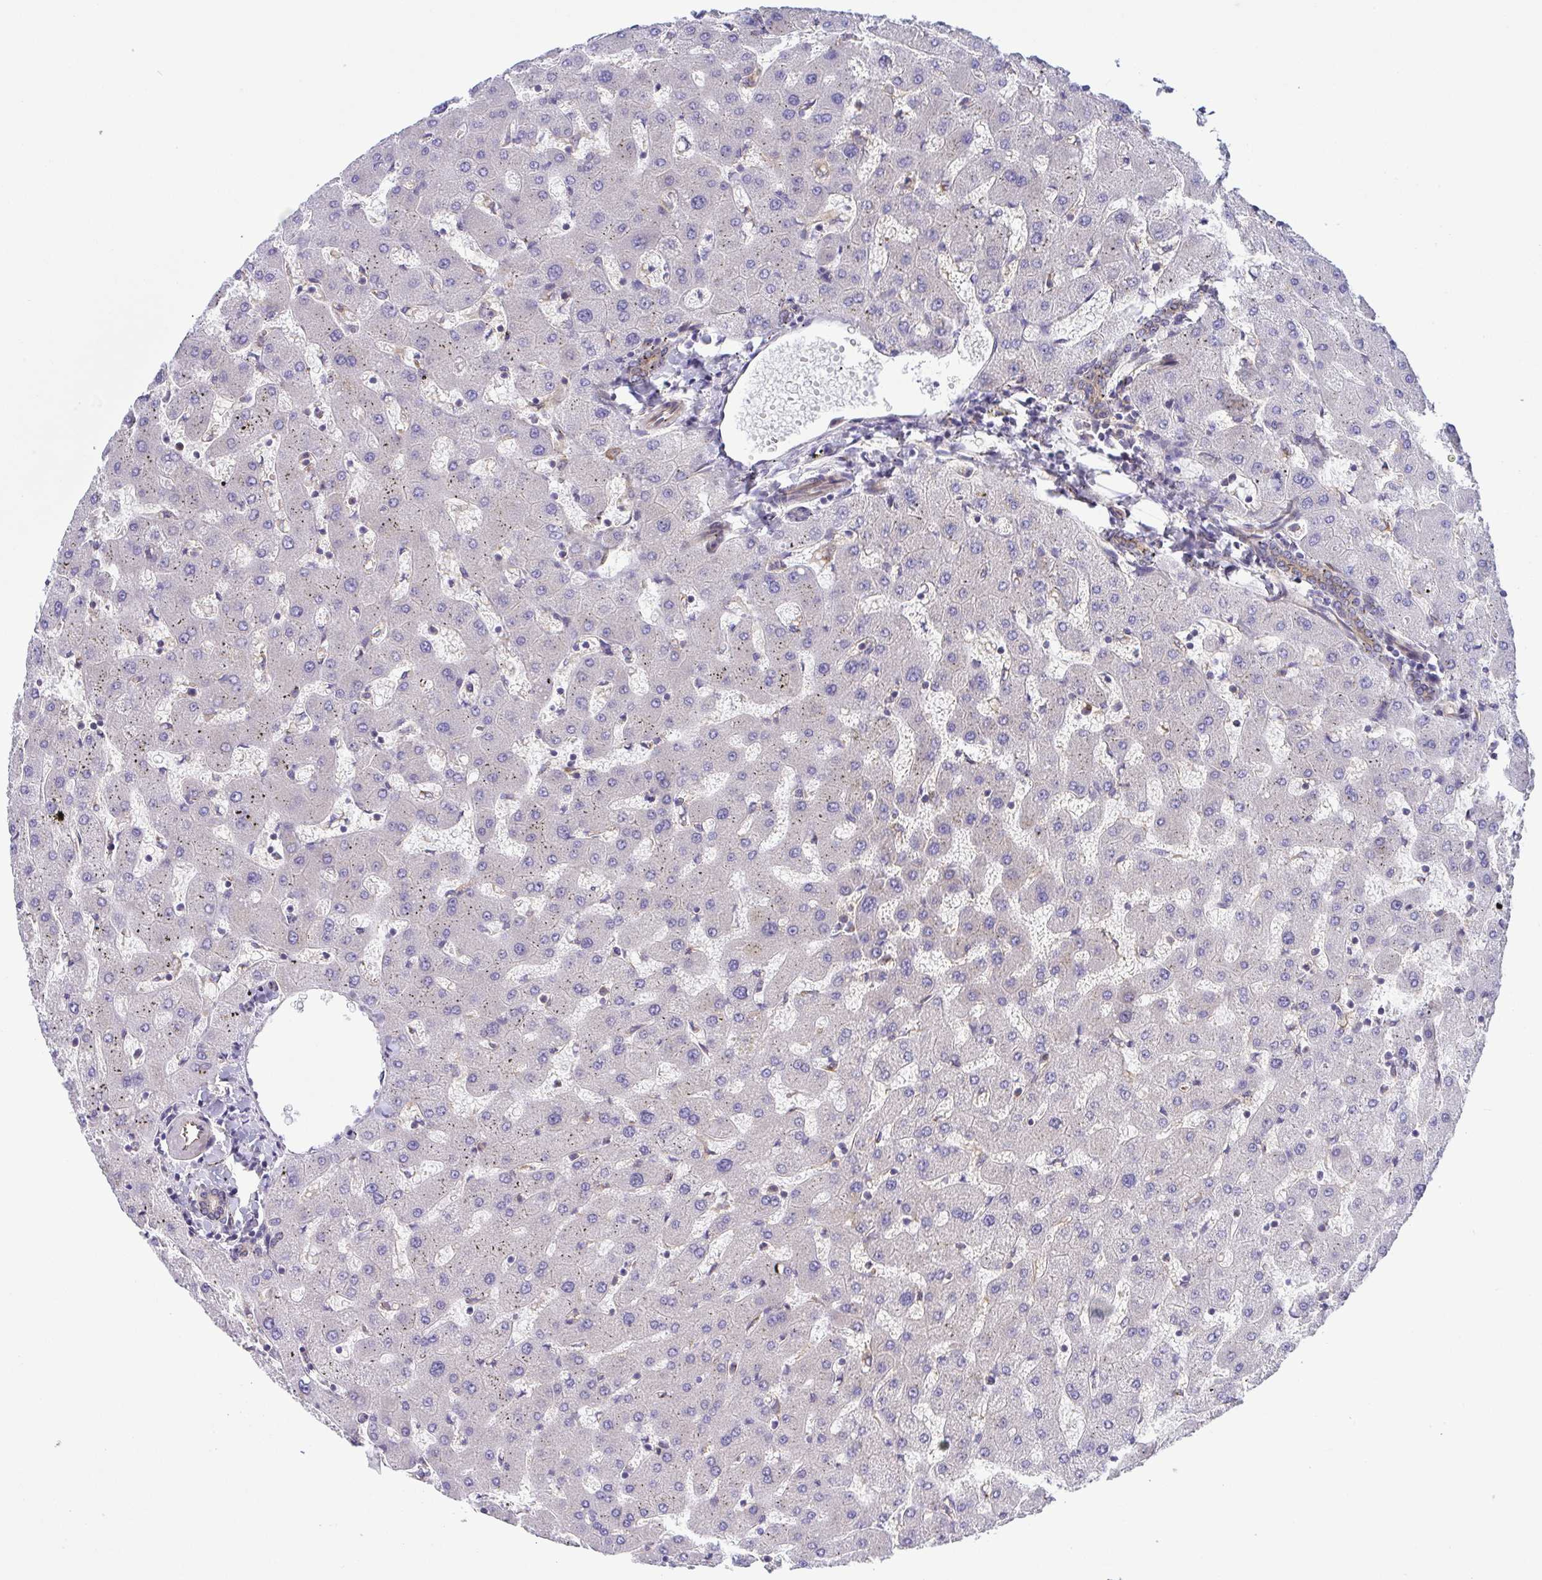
{"staining": {"intensity": "moderate", "quantity": "25%-75%", "location": "cytoplasmic/membranous"}, "tissue": "liver", "cell_type": "Cholangiocytes", "image_type": "normal", "snomed": [{"axis": "morphology", "description": "Normal tissue, NOS"}, {"axis": "topography", "description": "Liver"}], "caption": "Immunohistochemical staining of unremarkable human liver displays moderate cytoplasmic/membranous protein staining in about 25%-75% of cholangiocytes. (Stains: DAB in brown, nuclei in blue, Microscopy: brightfield microscopy at high magnification).", "gene": "KIF5B", "patient": {"sex": "female", "age": 63}}